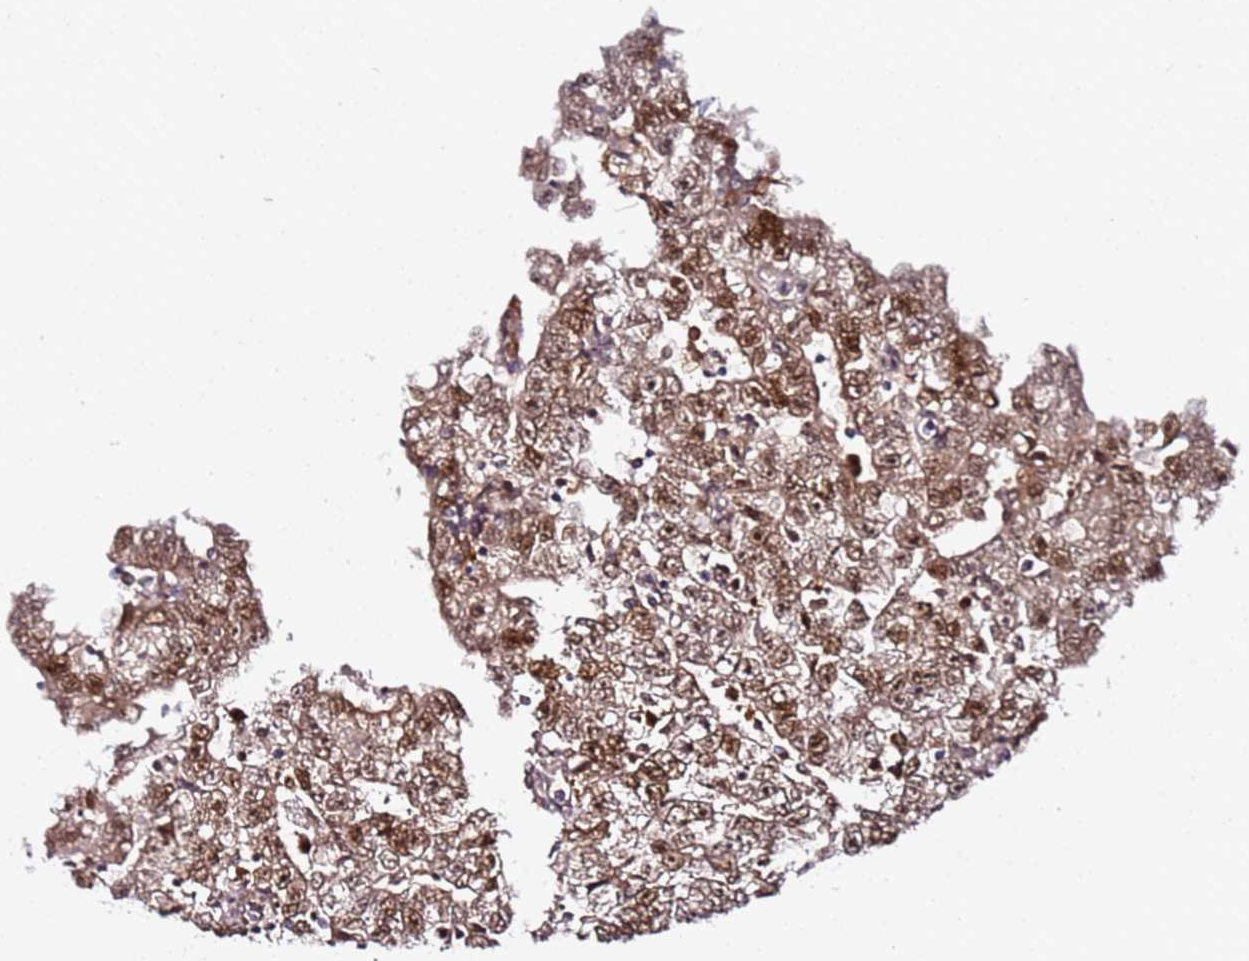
{"staining": {"intensity": "moderate", "quantity": ">75%", "location": "nuclear"}, "tissue": "testis cancer", "cell_type": "Tumor cells", "image_type": "cancer", "snomed": [{"axis": "morphology", "description": "Carcinoma, Embryonal, NOS"}, {"axis": "topography", "description": "Testis"}], "caption": "DAB (3,3'-diaminobenzidine) immunohistochemical staining of human testis embryonal carcinoma displays moderate nuclear protein positivity in approximately >75% of tumor cells.", "gene": "RGS18", "patient": {"sex": "male", "age": 25}}